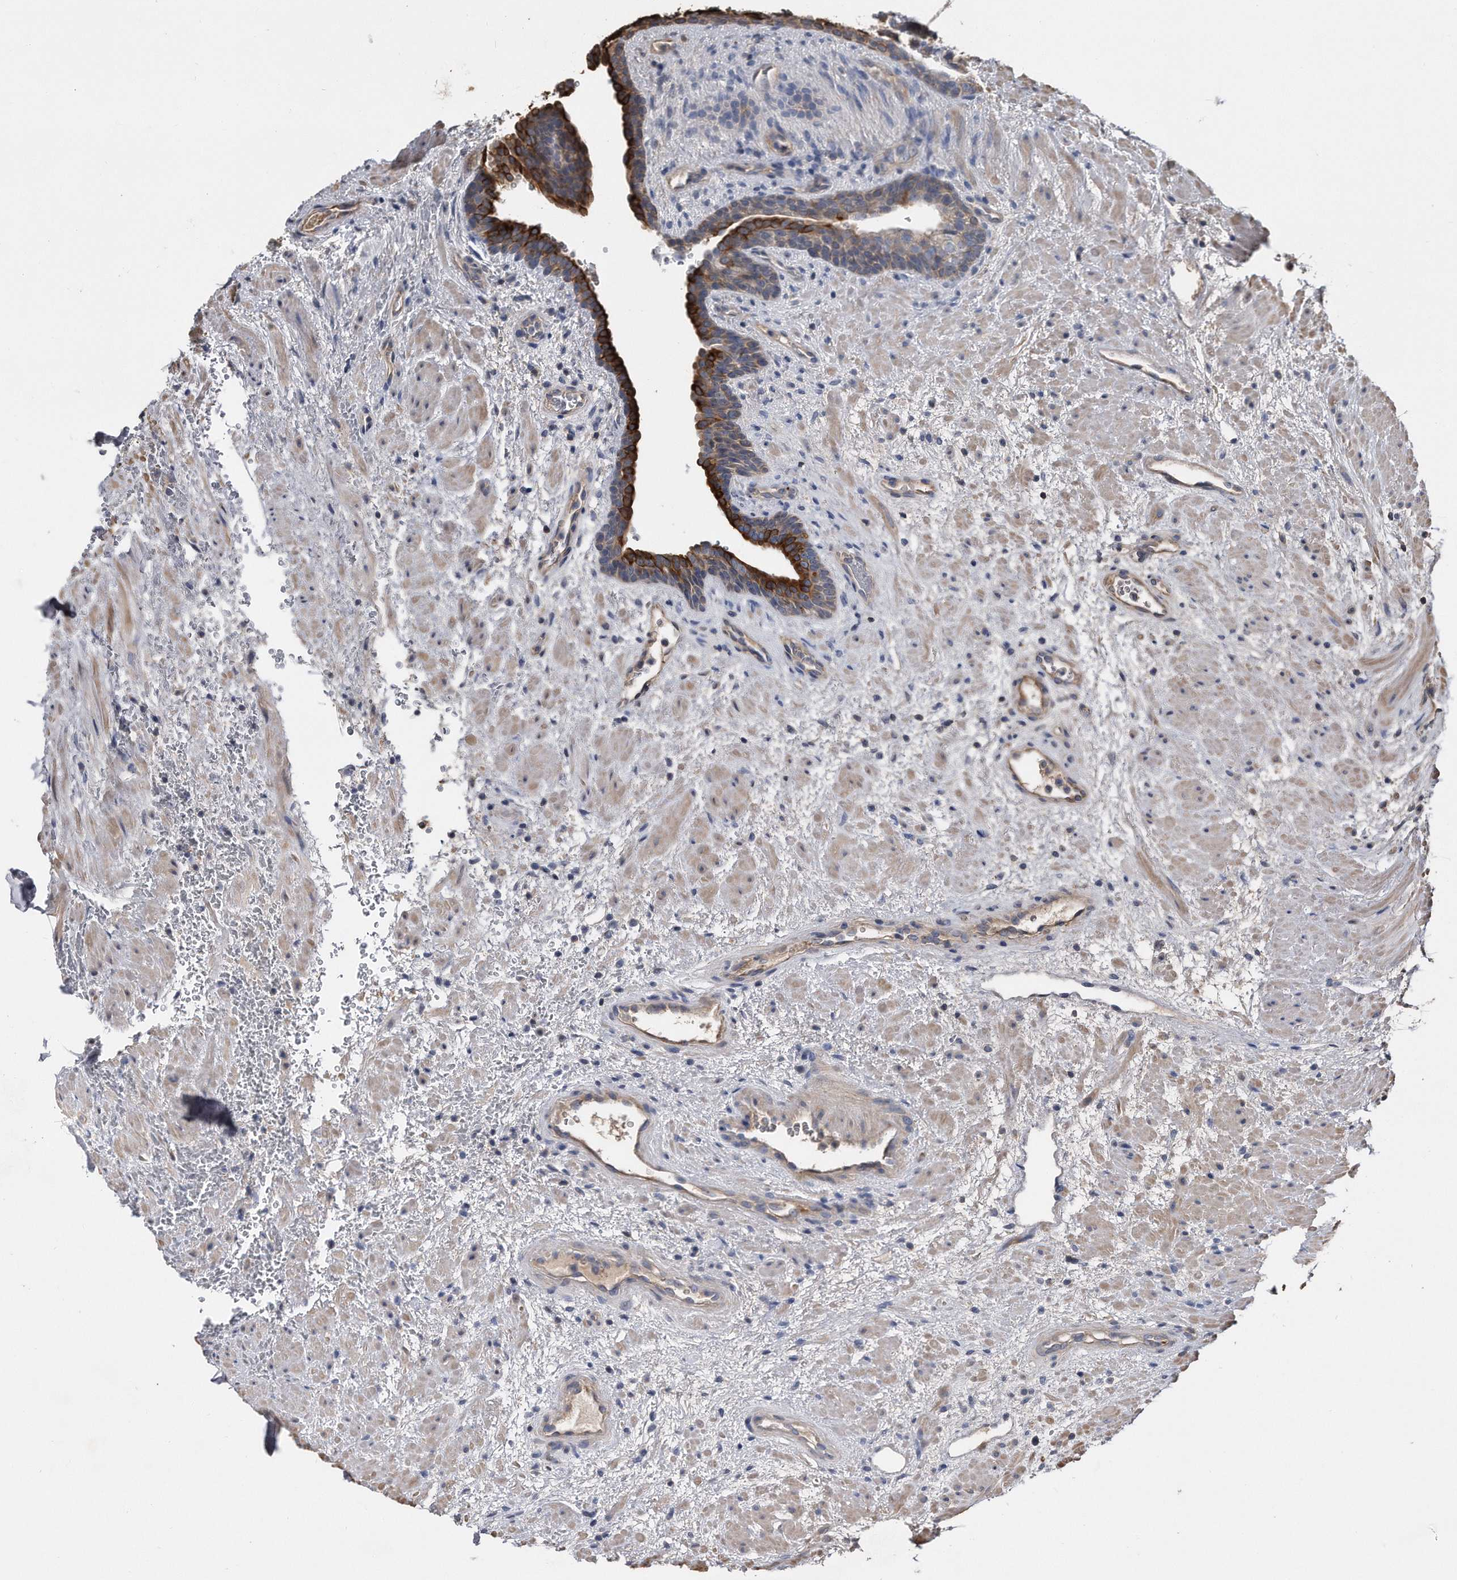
{"staining": {"intensity": "strong", "quantity": "<25%", "location": "cytoplasmic/membranous"}, "tissue": "prostate", "cell_type": "Glandular cells", "image_type": "normal", "snomed": [{"axis": "morphology", "description": "Normal tissue, NOS"}, {"axis": "topography", "description": "Prostate"}], "caption": "About <25% of glandular cells in unremarkable prostate exhibit strong cytoplasmic/membranous protein expression as visualized by brown immunohistochemical staining.", "gene": "KCND3", "patient": {"sex": "male", "age": 76}}